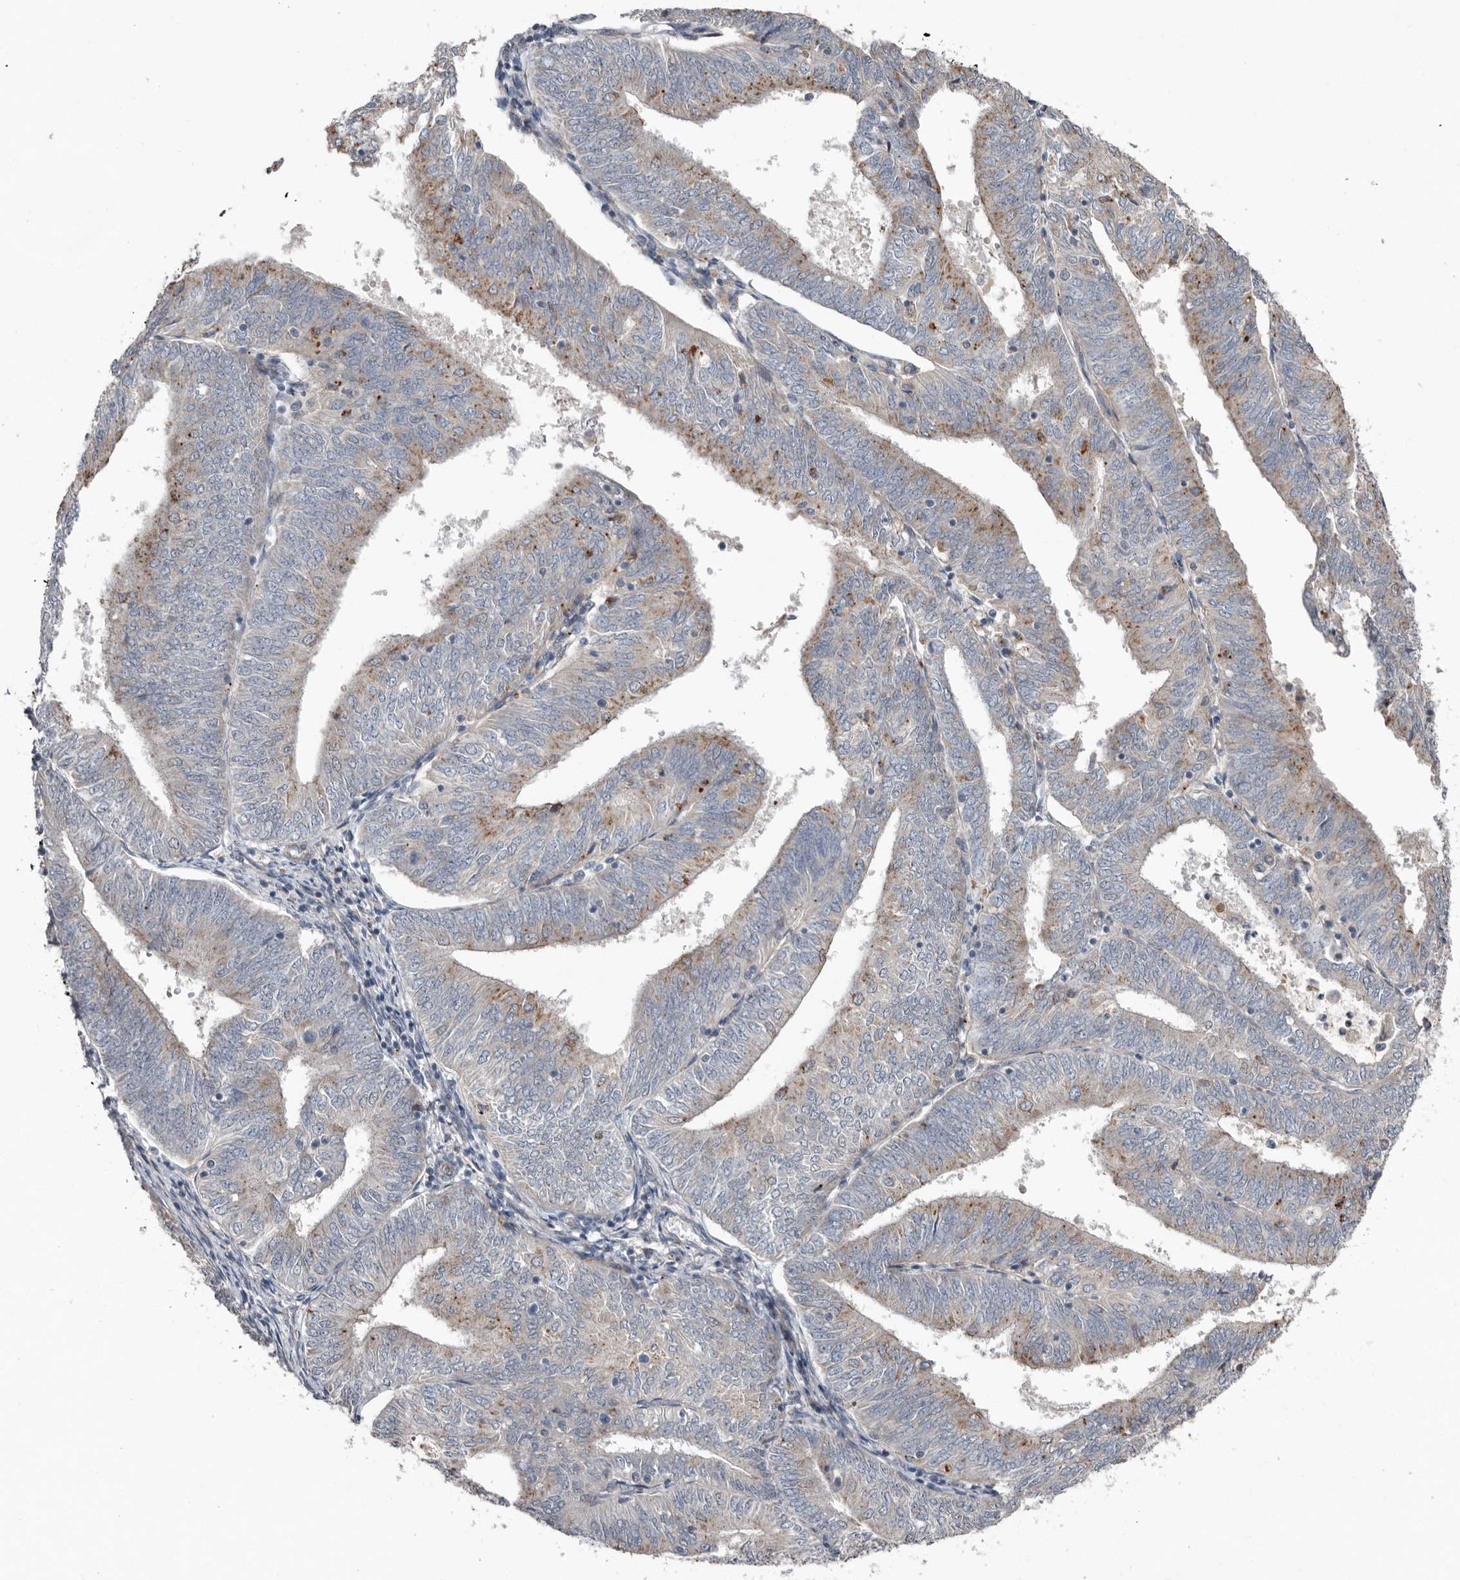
{"staining": {"intensity": "moderate", "quantity": "<25%", "location": "cytoplasmic/membranous"}, "tissue": "endometrial cancer", "cell_type": "Tumor cells", "image_type": "cancer", "snomed": [{"axis": "morphology", "description": "Adenocarcinoma, NOS"}, {"axis": "topography", "description": "Endometrium"}], "caption": "Immunohistochemistry (IHC) micrograph of human endometrial adenocarcinoma stained for a protein (brown), which reveals low levels of moderate cytoplasmic/membranous expression in approximately <25% of tumor cells.", "gene": "RANBP17", "patient": {"sex": "female", "age": 58}}